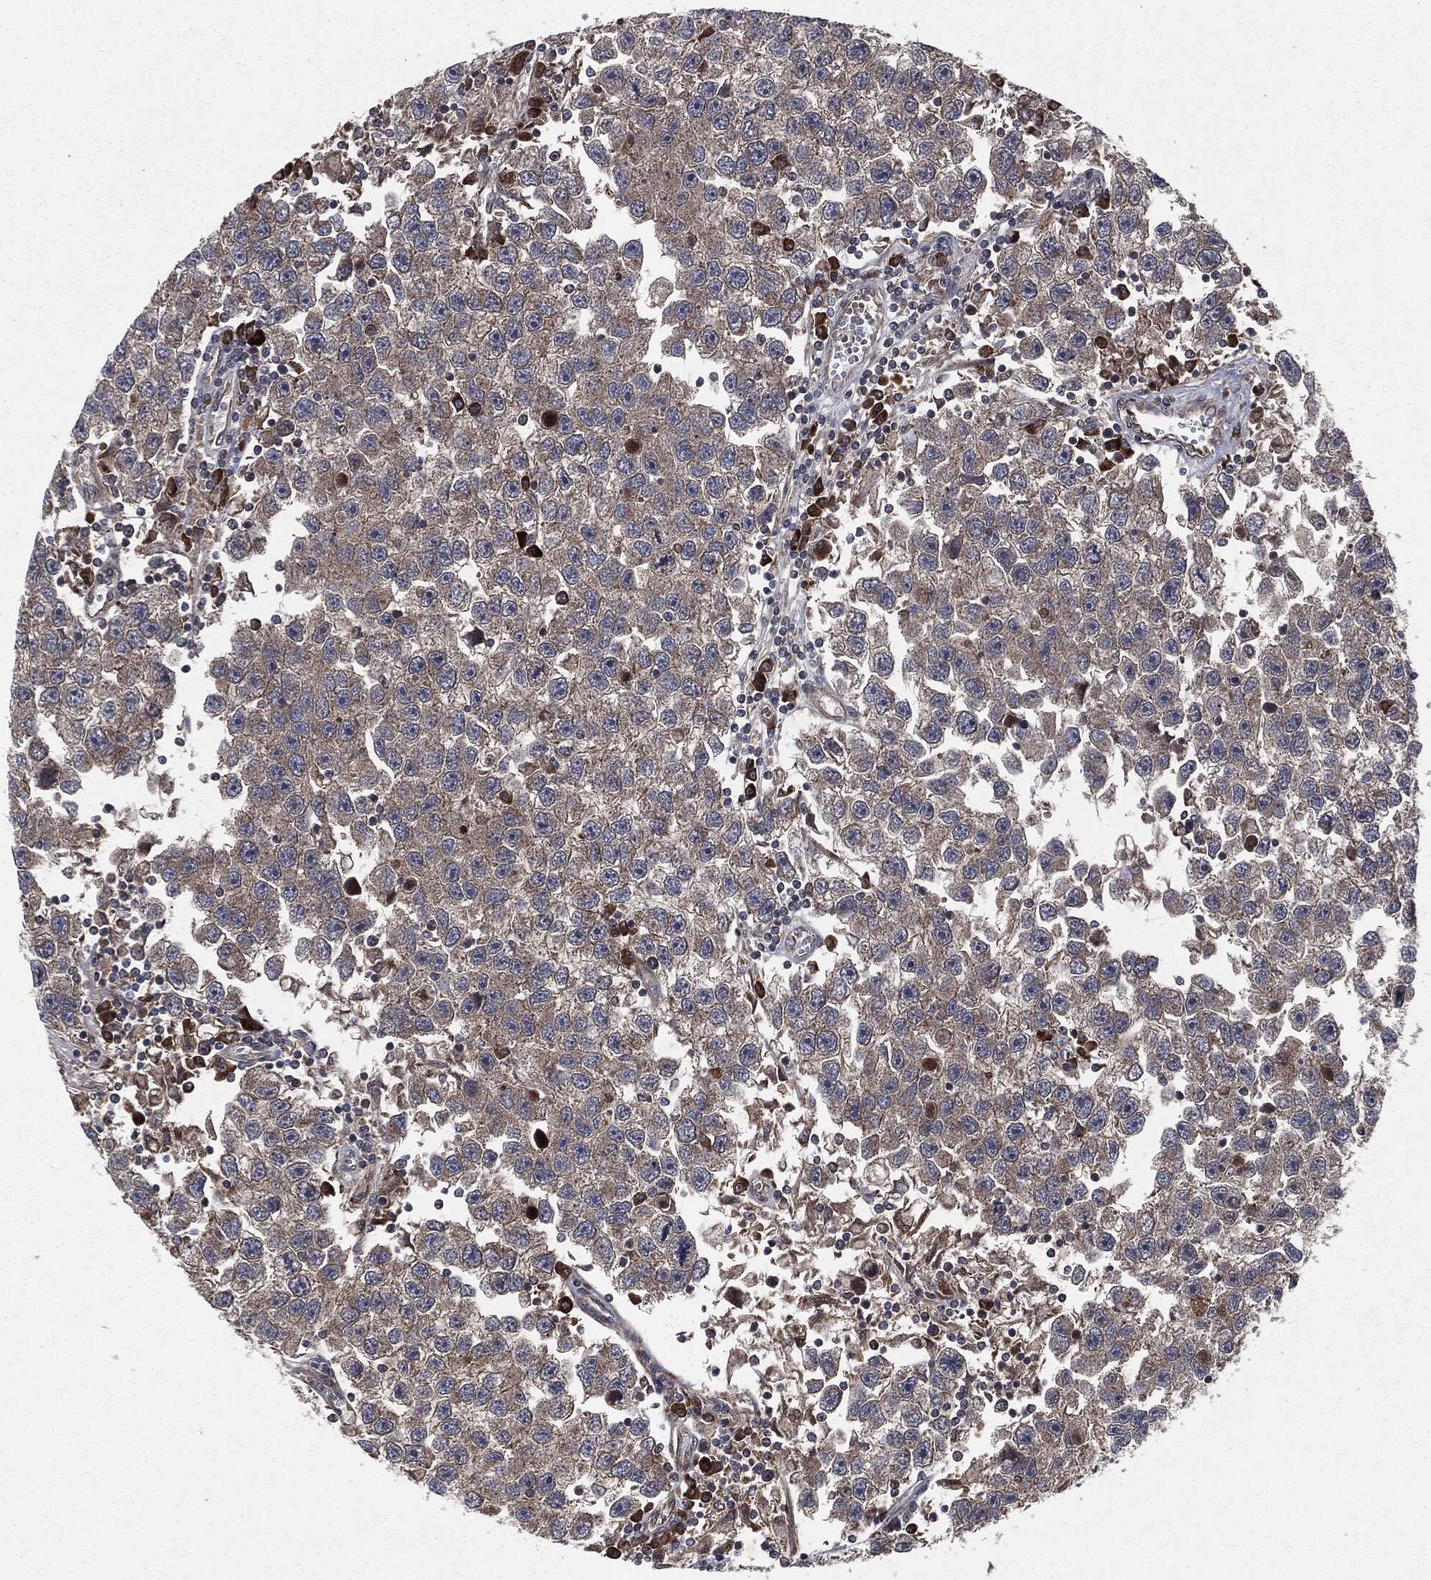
{"staining": {"intensity": "moderate", "quantity": "25%-75%", "location": "cytoplasmic/membranous"}, "tissue": "testis cancer", "cell_type": "Tumor cells", "image_type": "cancer", "snomed": [{"axis": "morphology", "description": "Seminoma, NOS"}, {"axis": "topography", "description": "Testis"}], "caption": "Immunohistochemistry (DAB (3,3'-diaminobenzidine)) staining of human testis seminoma exhibits moderate cytoplasmic/membranous protein staining in approximately 25%-75% of tumor cells.", "gene": "RAF1", "patient": {"sex": "male", "age": 26}}